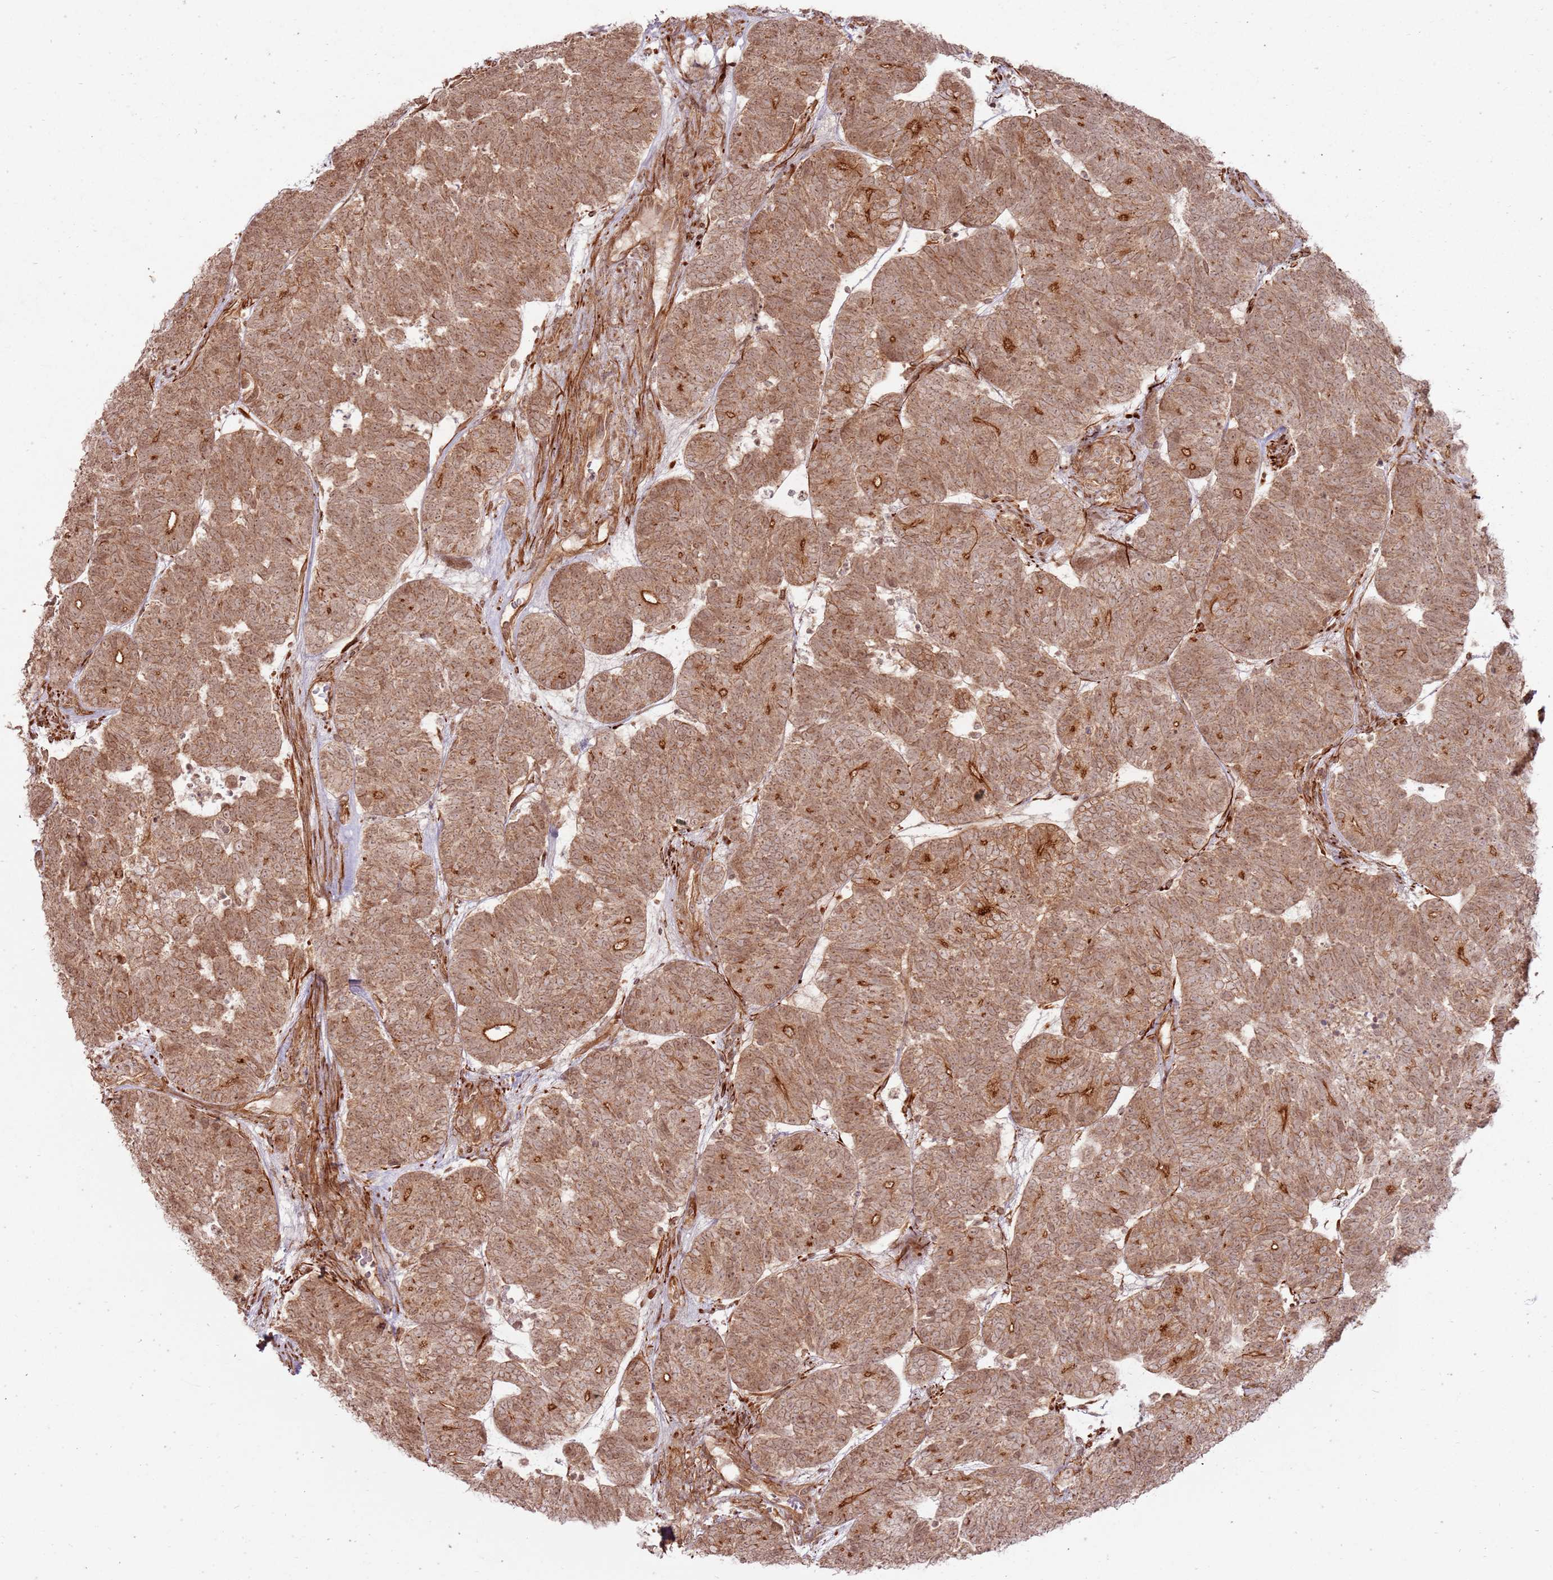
{"staining": {"intensity": "moderate", "quantity": ">75%", "location": "cytoplasmic/membranous,nuclear"}, "tissue": "head and neck cancer", "cell_type": "Tumor cells", "image_type": "cancer", "snomed": [{"axis": "morphology", "description": "Adenocarcinoma, NOS"}, {"axis": "topography", "description": "Head-Neck"}], "caption": "A brown stain highlights moderate cytoplasmic/membranous and nuclear positivity of a protein in head and neck cancer (adenocarcinoma) tumor cells.", "gene": "ZNF623", "patient": {"sex": "female", "age": 81}}